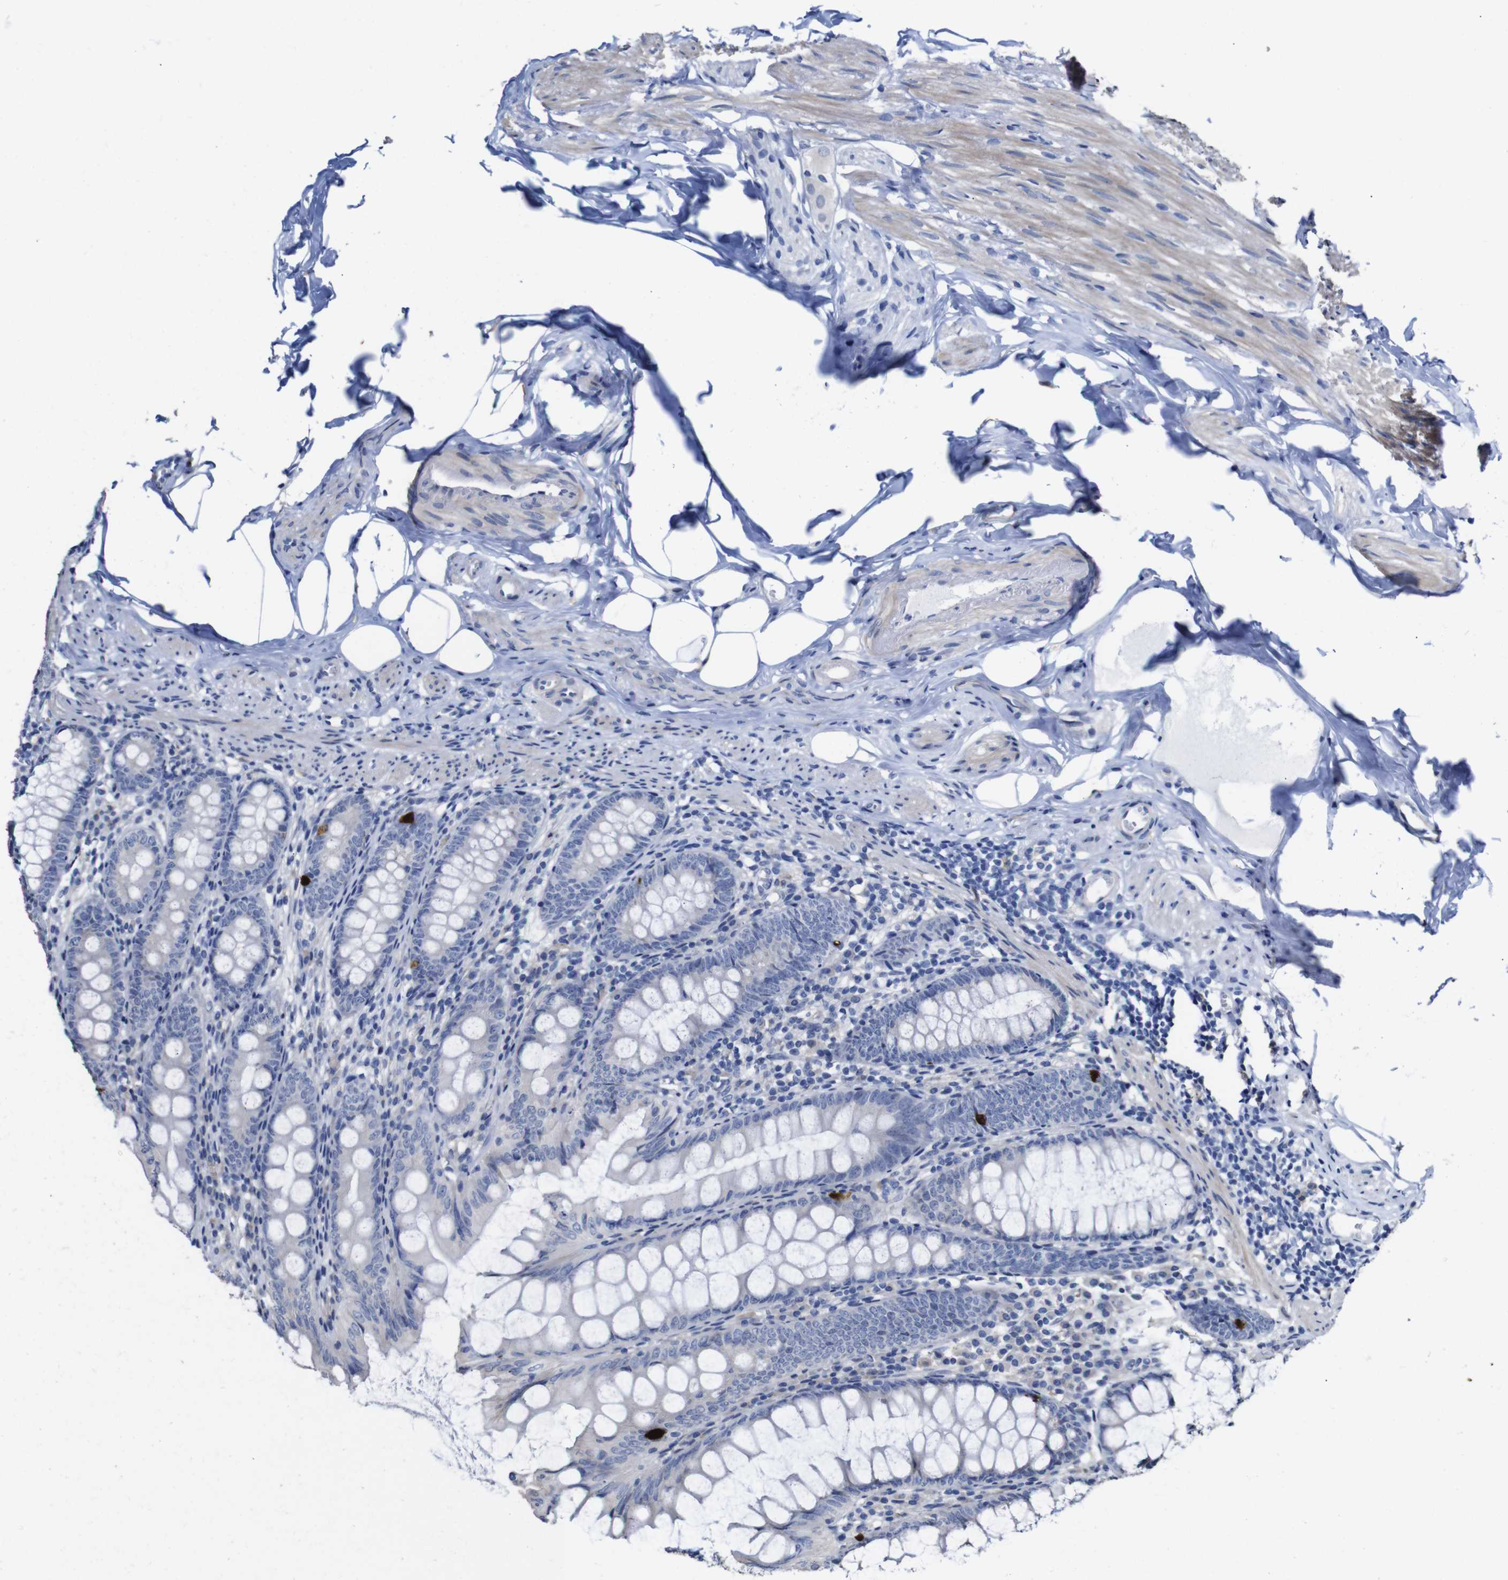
{"staining": {"intensity": "negative", "quantity": "none", "location": "none"}, "tissue": "appendix", "cell_type": "Glandular cells", "image_type": "normal", "snomed": [{"axis": "morphology", "description": "Normal tissue, NOS"}, {"axis": "topography", "description": "Appendix"}], "caption": "A high-resolution photomicrograph shows IHC staining of benign appendix, which shows no significant staining in glandular cells. (DAB (3,3'-diaminobenzidine) immunohistochemistry (IHC) visualized using brightfield microscopy, high magnification).", "gene": "TCEAL9", "patient": {"sex": "female", "age": 77}}